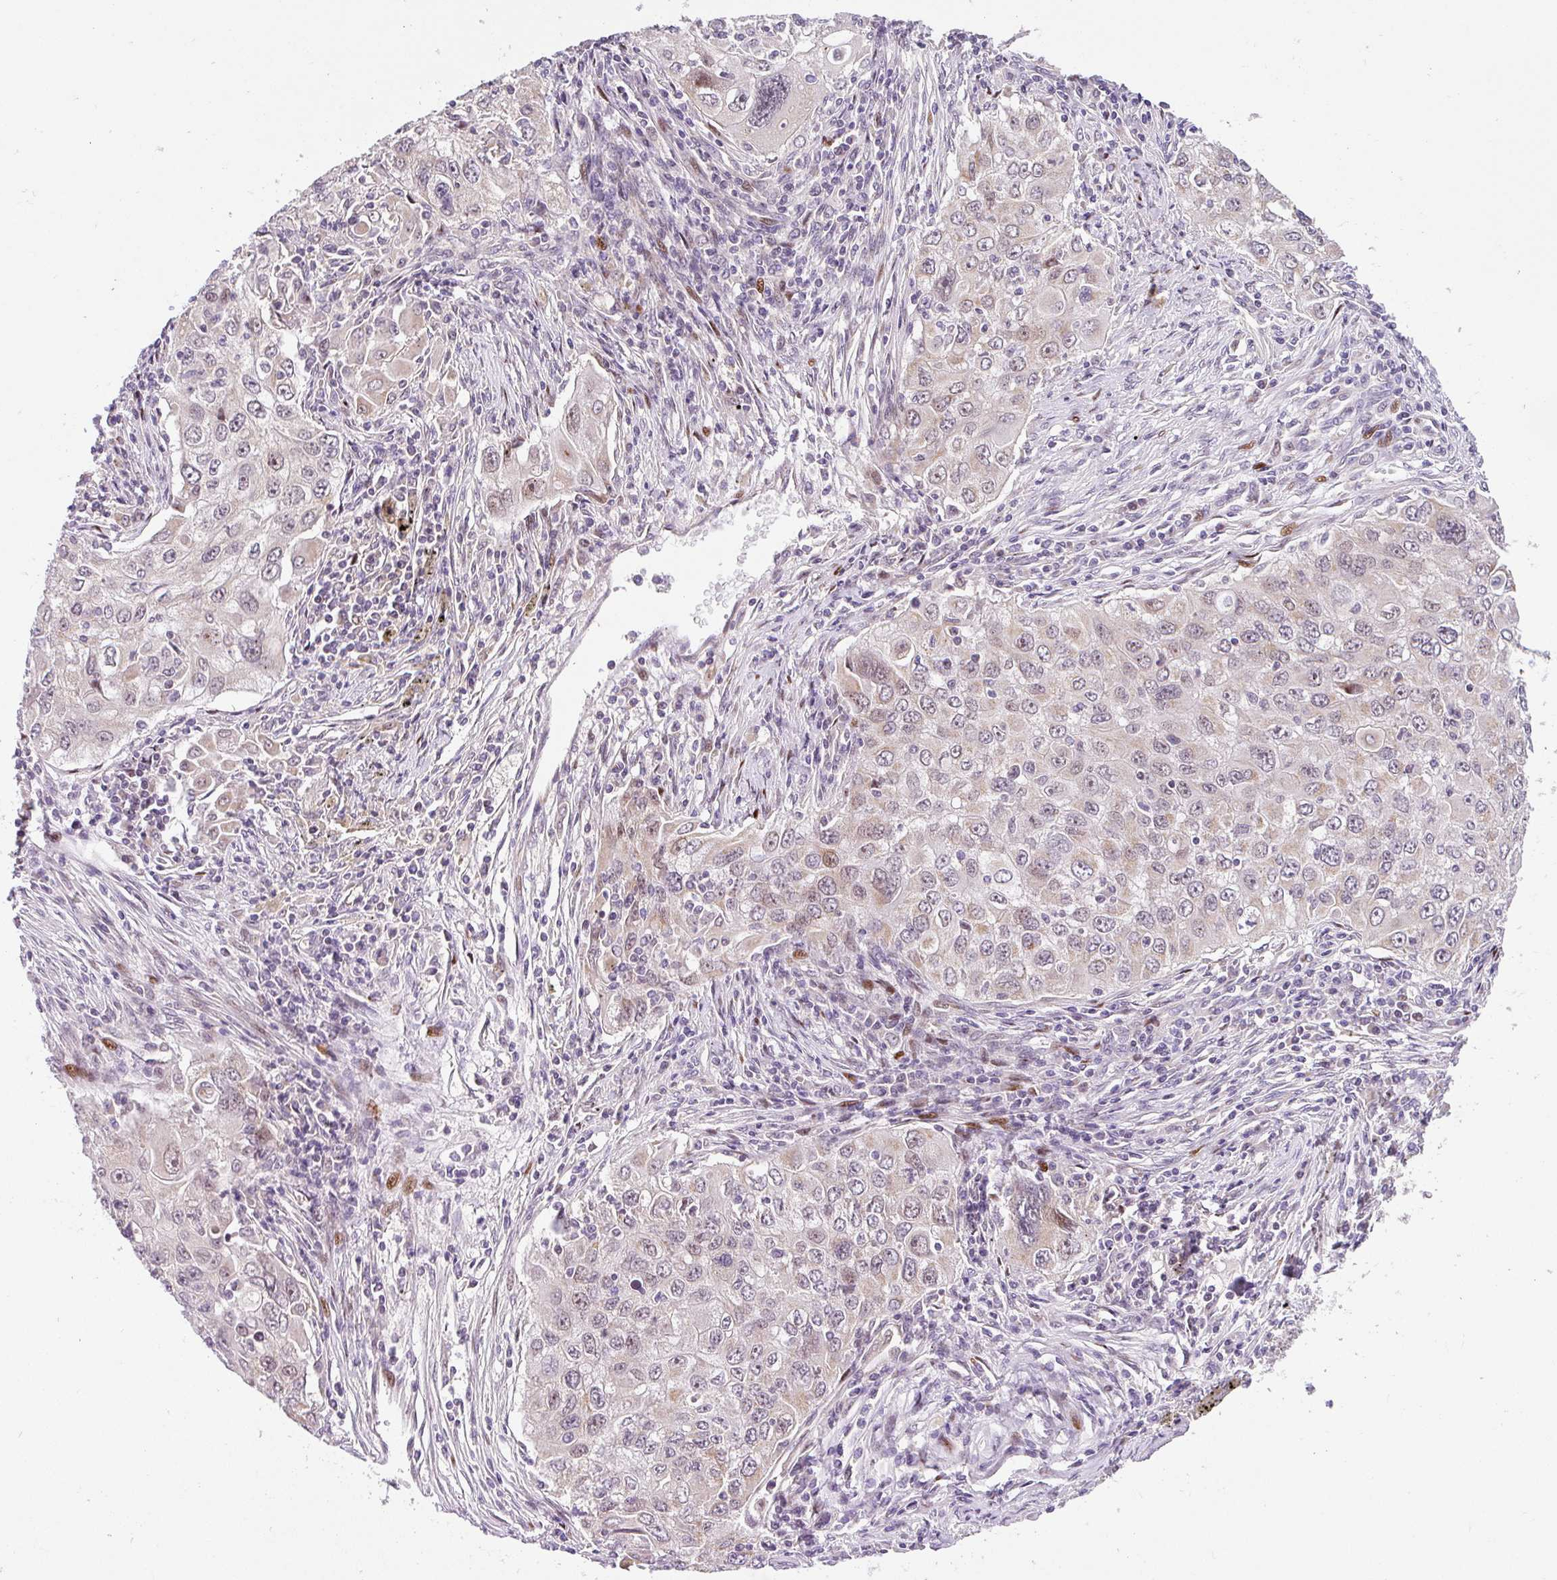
{"staining": {"intensity": "weak", "quantity": "<25%", "location": "cytoplasmic/membranous"}, "tissue": "lung cancer", "cell_type": "Tumor cells", "image_type": "cancer", "snomed": [{"axis": "morphology", "description": "Adenocarcinoma, NOS"}, {"axis": "morphology", "description": "Adenocarcinoma, metastatic, NOS"}, {"axis": "topography", "description": "Lymph node"}, {"axis": "topography", "description": "Lung"}], "caption": "The micrograph displays no significant positivity in tumor cells of lung cancer (adenocarcinoma).", "gene": "SARS2", "patient": {"sex": "female", "age": 42}}